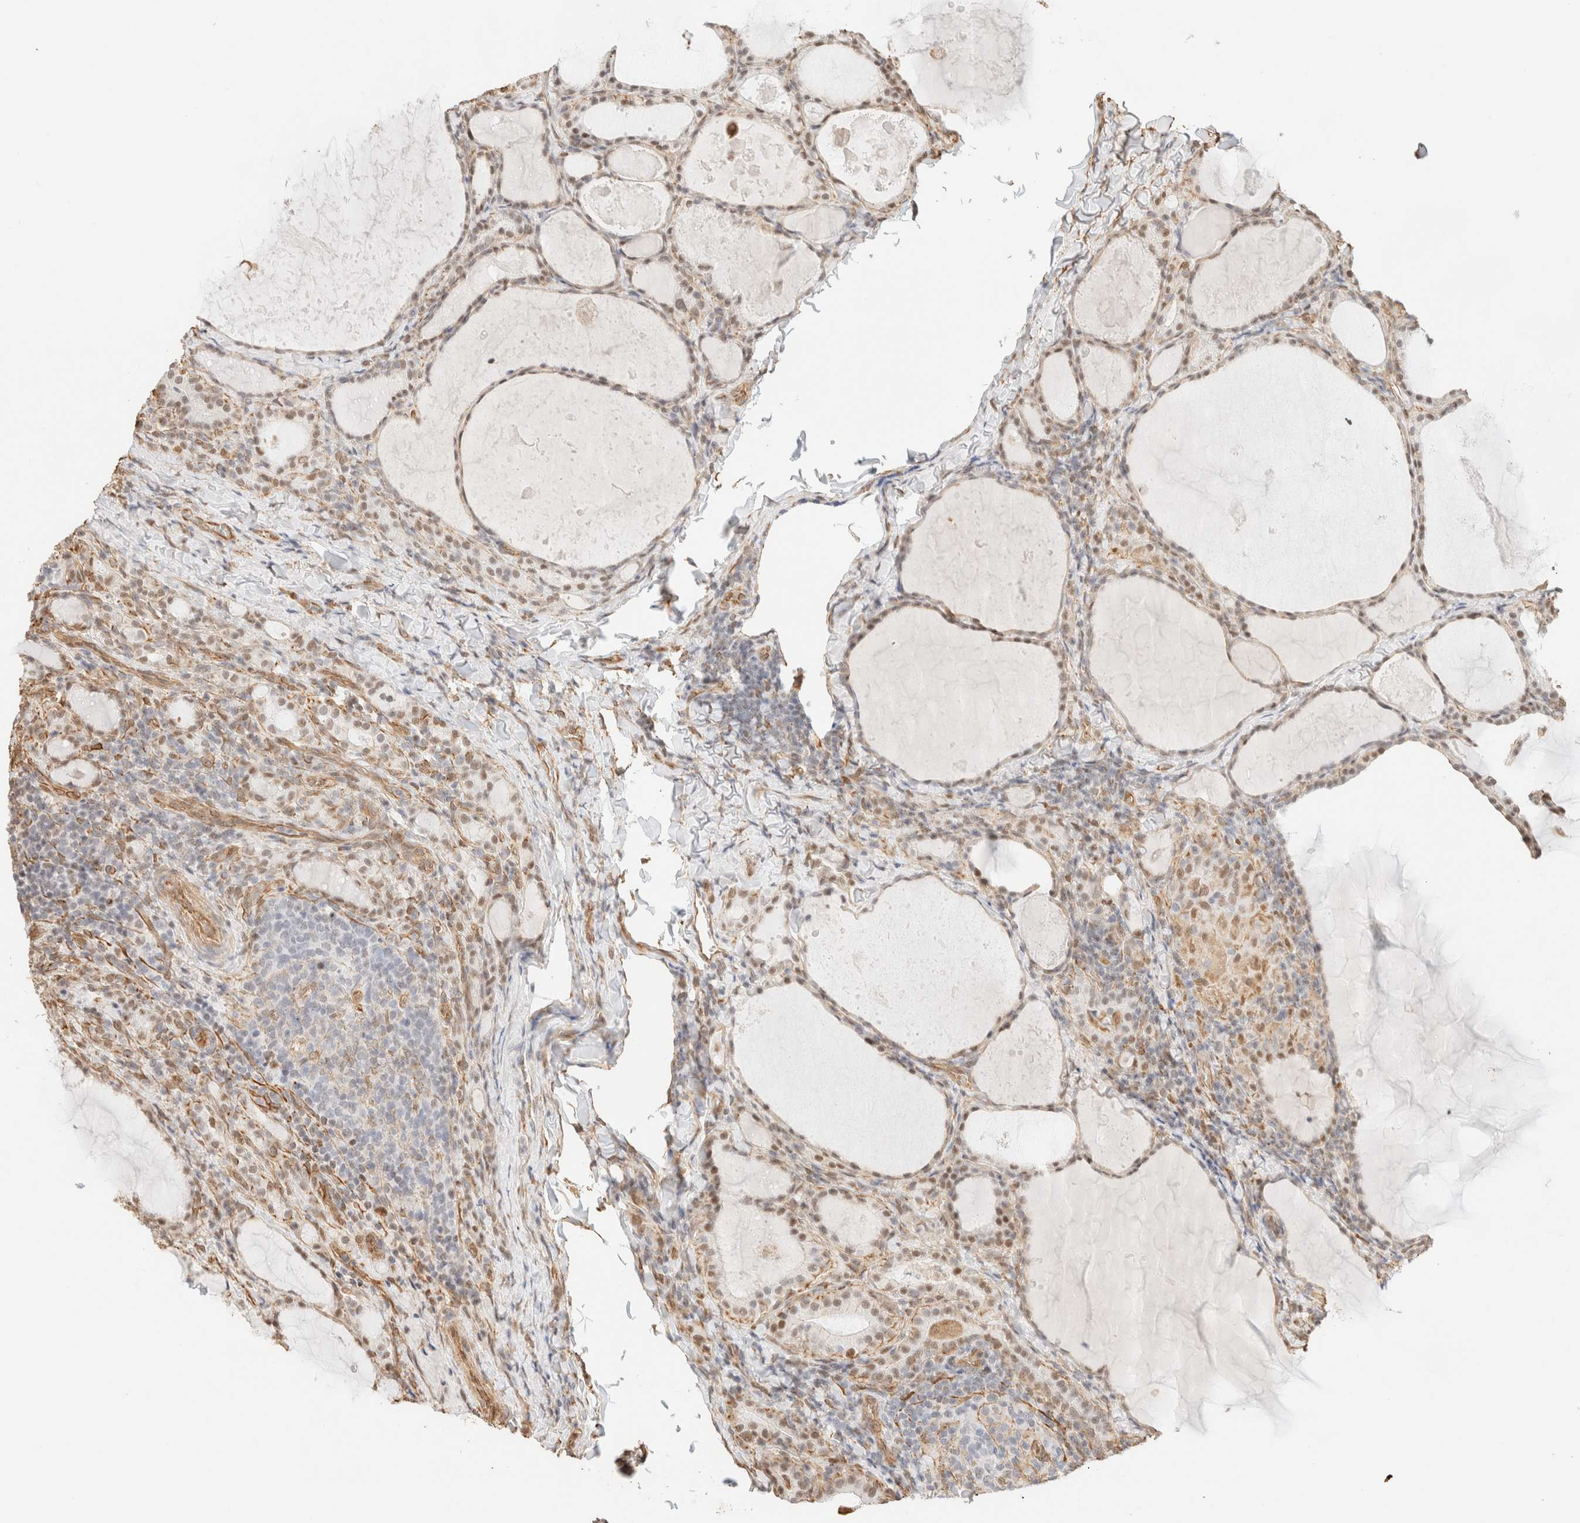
{"staining": {"intensity": "moderate", "quantity": ">75%", "location": "cytoplasmic/membranous,nuclear"}, "tissue": "thyroid cancer", "cell_type": "Tumor cells", "image_type": "cancer", "snomed": [{"axis": "morphology", "description": "Papillary adenocarcinoma, NOS"}, {"axis": "topography", "description": "Thyroid gland"}], "caption": "A brown stain highlights moderate cytoplasmic/membranous and nuclear positivity of a protein in thyroid cancer tumor cells.", "gene": "ARID5A", "patient": {"sex": "female", "age": 42}}